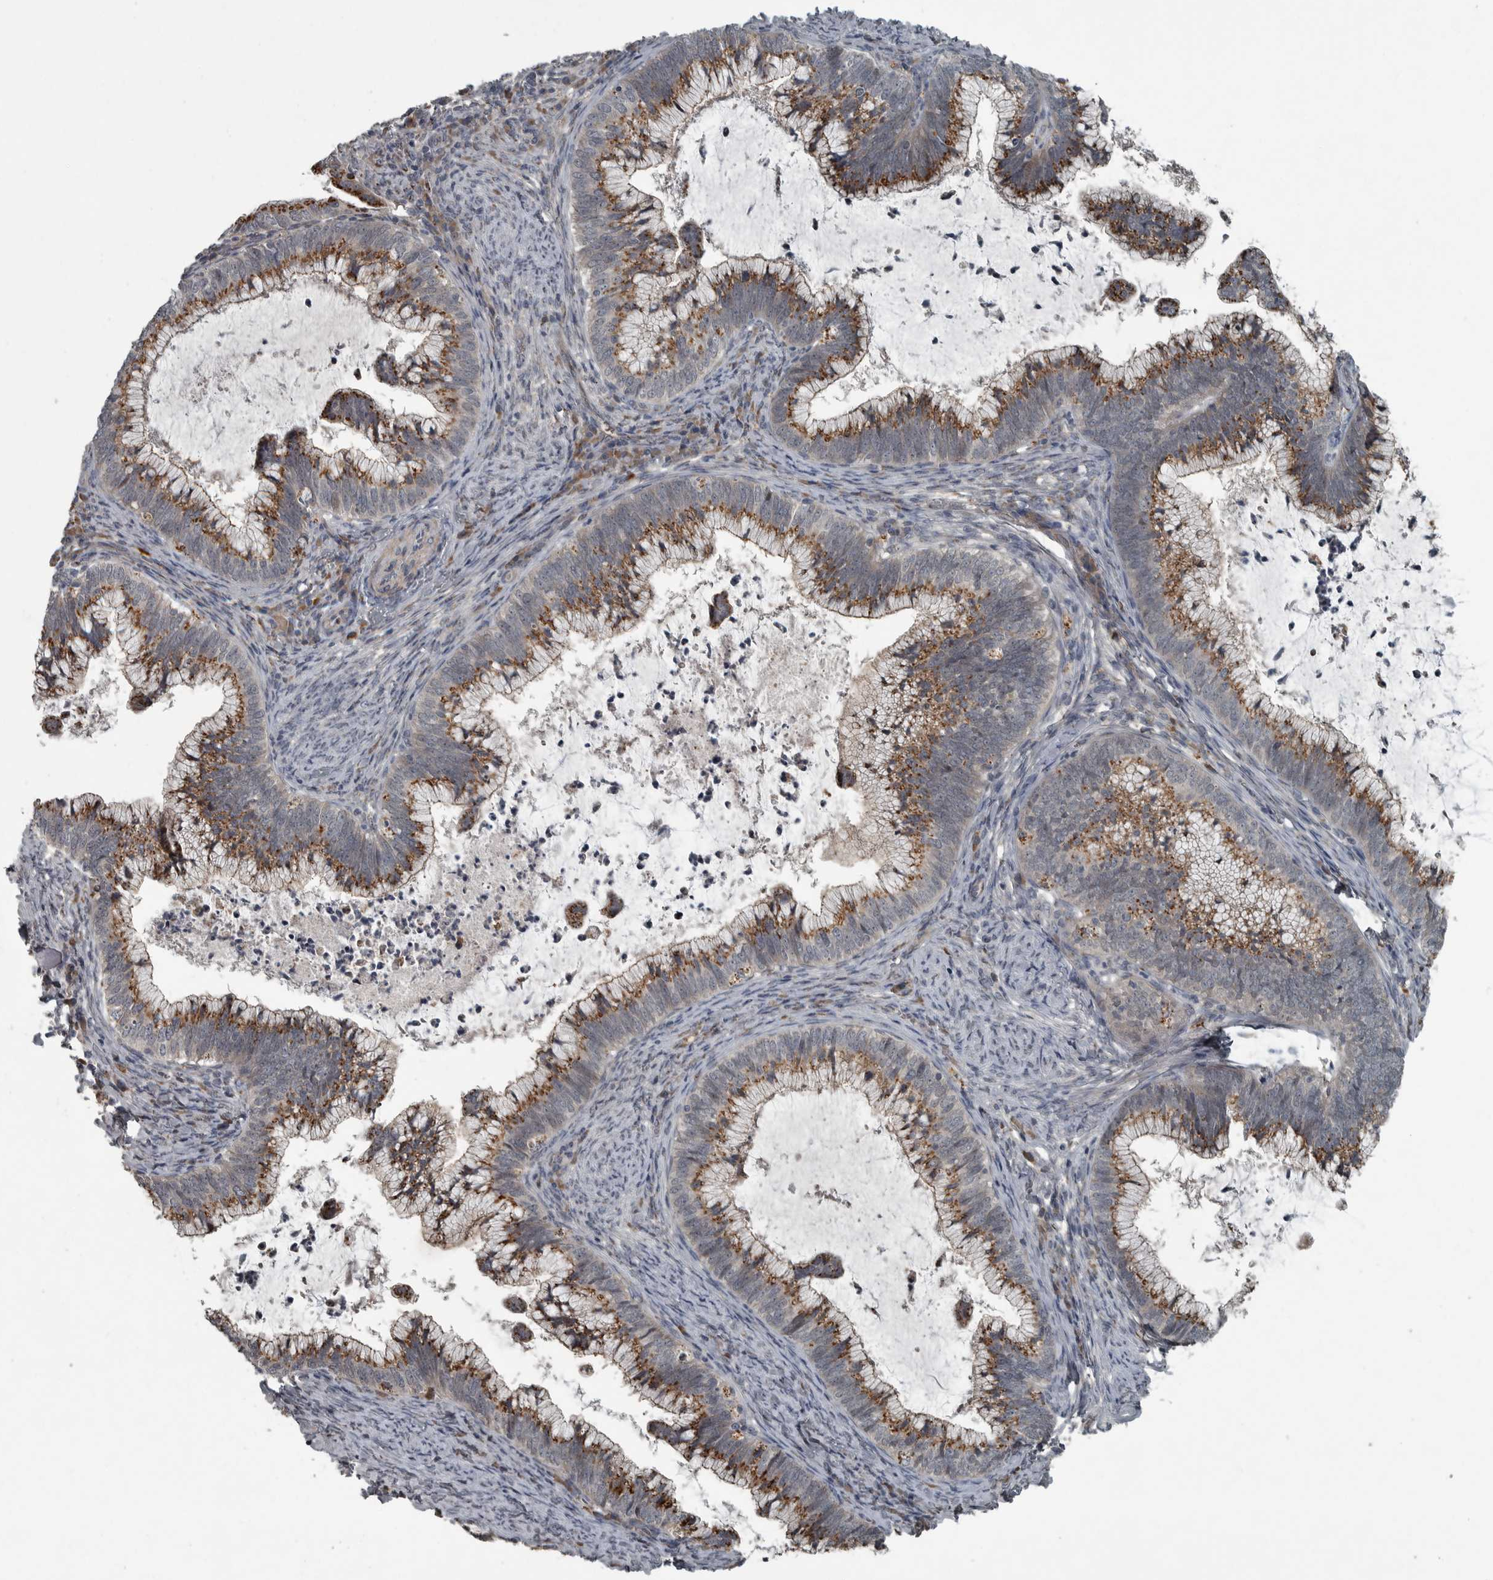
{"staining": {"intensity": "moderate", "quantity": ">75%", "location": "cytoplasmic/membranous"}, "tissue": "cervical cancer", "cell_type": "Tumor cells", "image_type": "cancer", "snomed": [{"axis": "morphology", "description": "Adenocarcinoma, NOS"}, {"axis": "topography", "description": "Cervix"}], "caption": "Brown immunohistochemical staining in human adenocarcinoma (cervical) displays moderate cytoplasmic/membranous positivity in about >75% of tumor cells. The protein is shown in brown color, while the nuclei are stained blue.", "gene": "ZNF345", "patient": {"sex": "female", "age": 36}}